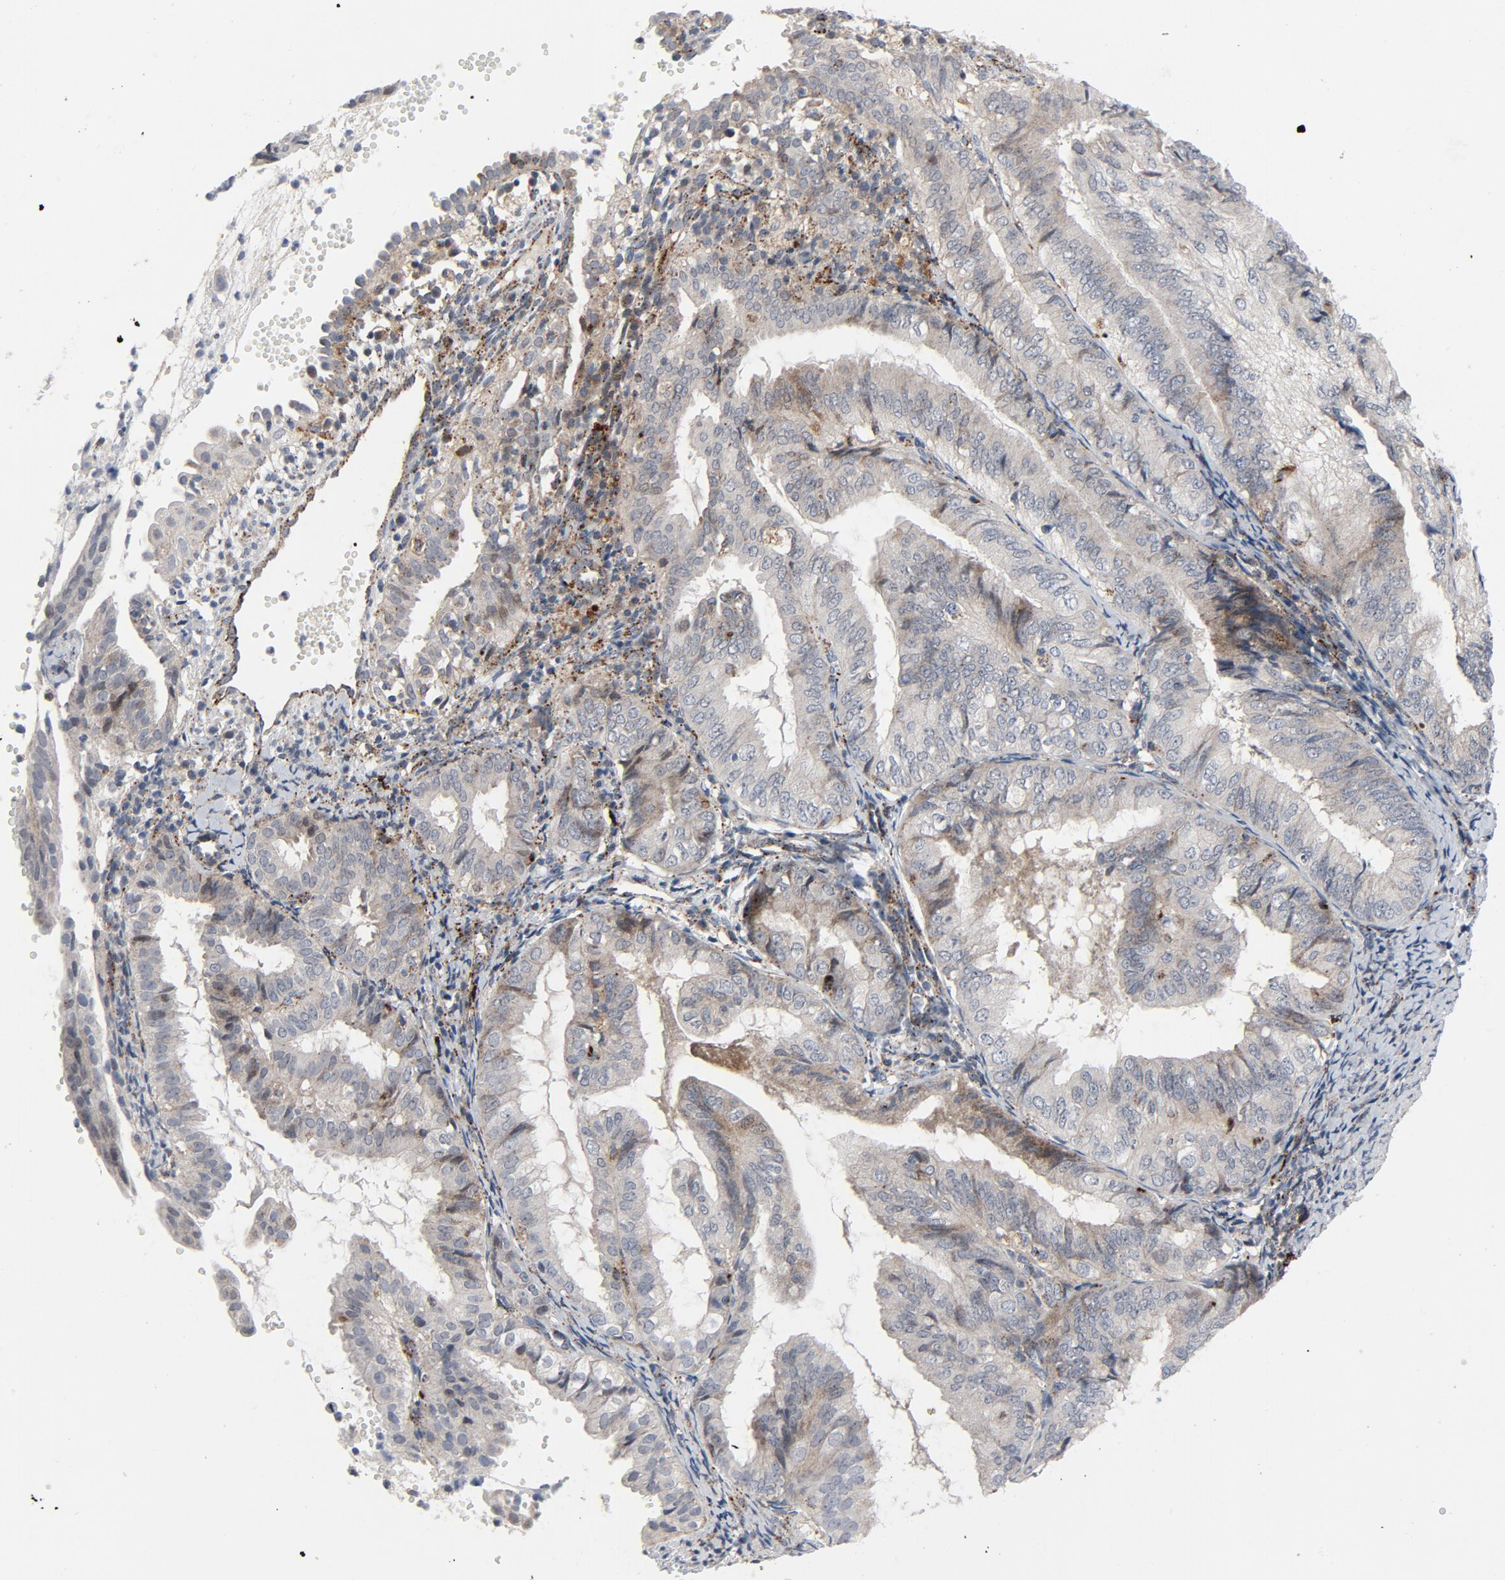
{"staining": {"intensity": "negative", "quantity": "none", "location": "none"}, "tissue": "endometrial cancer", "cell_type": "Tumor cells", "image_type": "cancer", "snomed": [{"axis": "morphology", "description": "Adenocarcinoma, NOS"}, {"axis": "topography", "description": "Uterus"}], "caption": "Endometrial cancer was stained to show a protein in brown. There is no significant positivity in tumor cells.", "gene": "AKT2", "patient": {"sex": "female", "age": 83}}